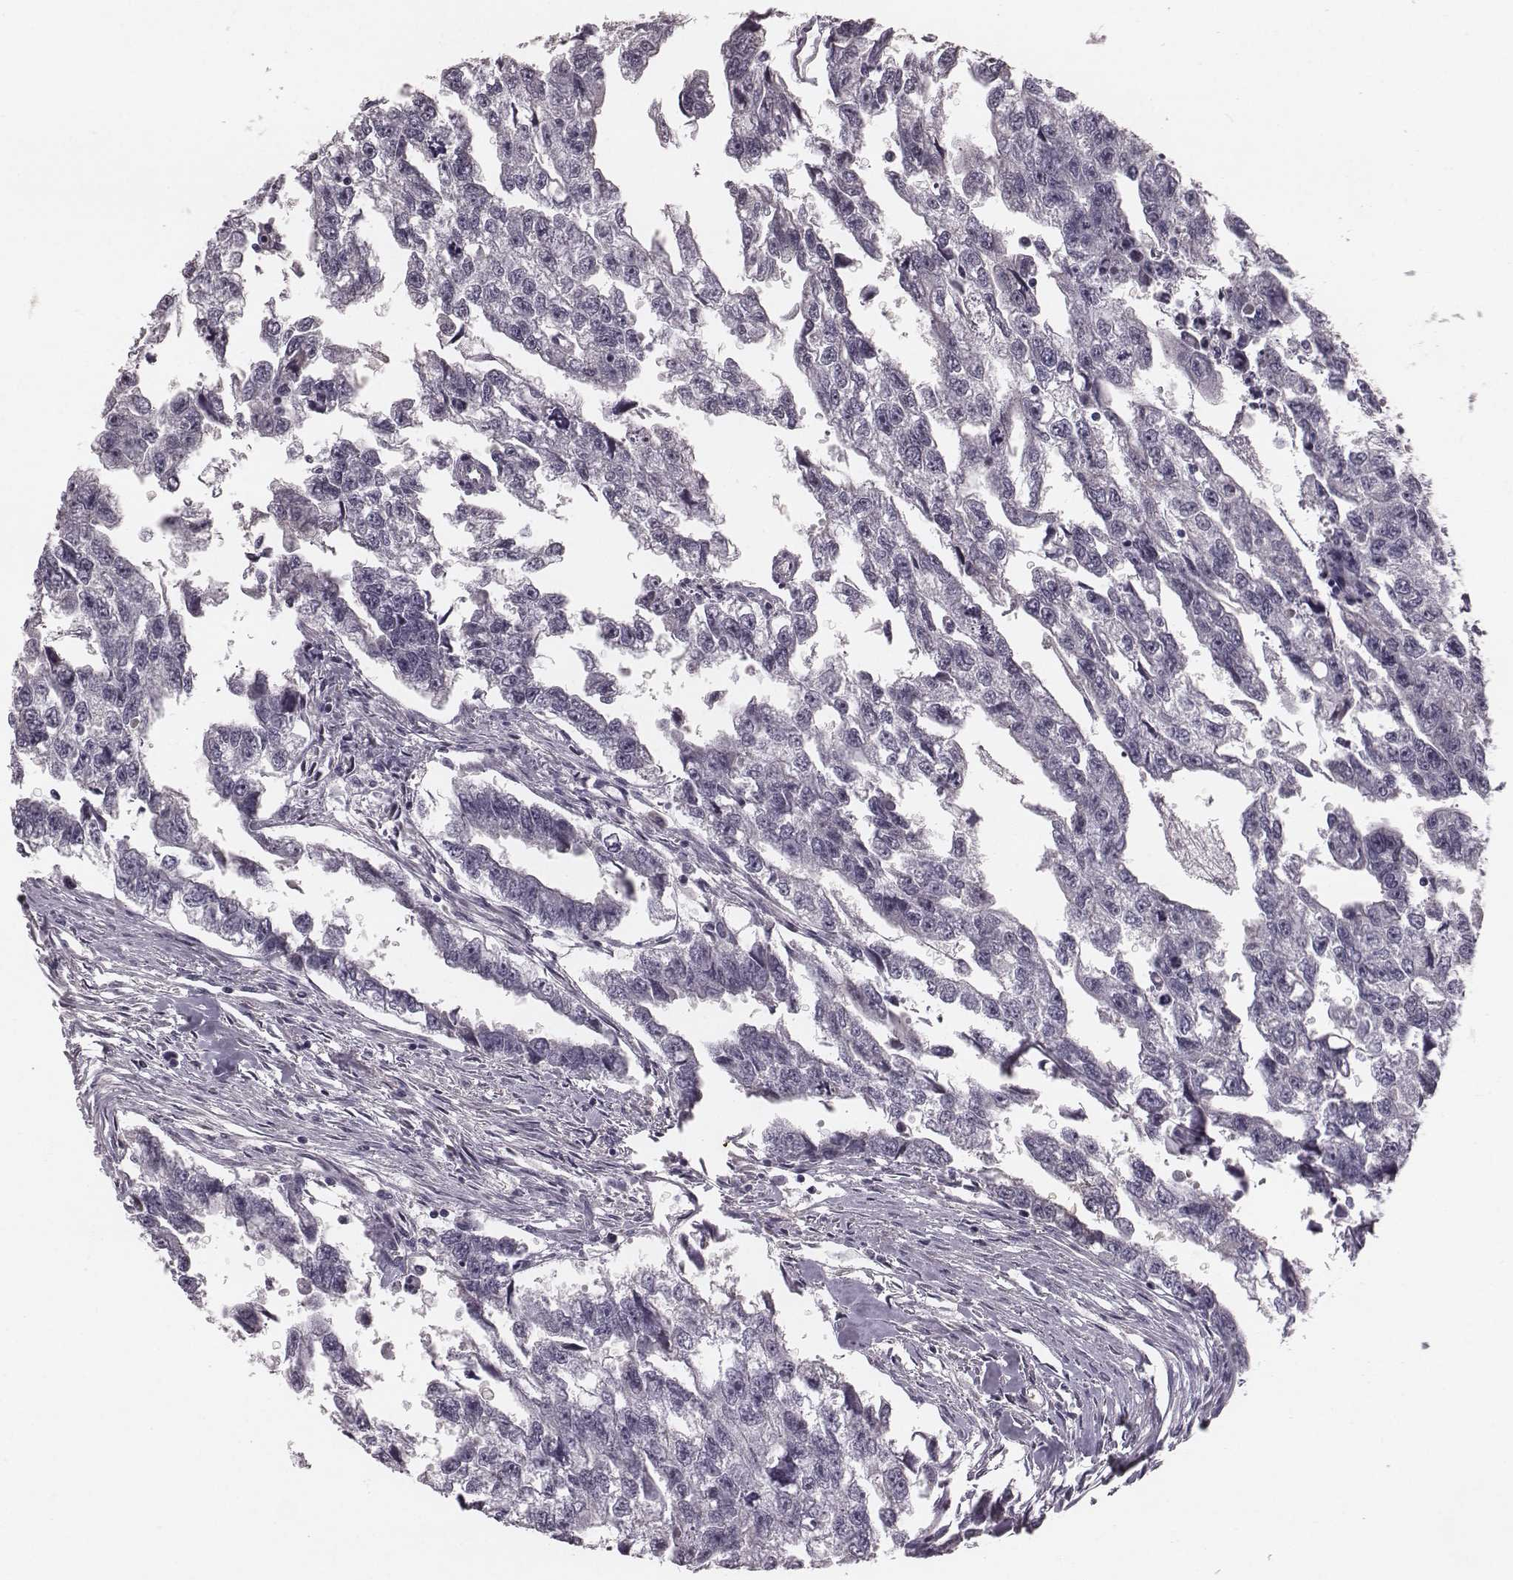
{"staining": {"intensity": "negative", "quantity": "none", "location": "none"}, "tissue": "testis cancer", "cell_type": "Tumor cells", "image_type": "cancer", "snomed": [{"axis": "morphology", "description": "Carcinoma, Embryonal, NOS"}, {"axis": "morphology", "description": "Teratoma, malignant, NOS"}, {"axis": "topography", "description": "Testis"}], "caption": "Tumor cells are negative for brown protein staining in testis embryonal carcinoma. Brightfield microscopy of IHC stained with DAB (3,3'-diaminobenzidine) (brown) and hematoxylin (blue), captured at high magnification.", "gene": "SMIM24", "patient": {"sex": "male", "age": 44}}